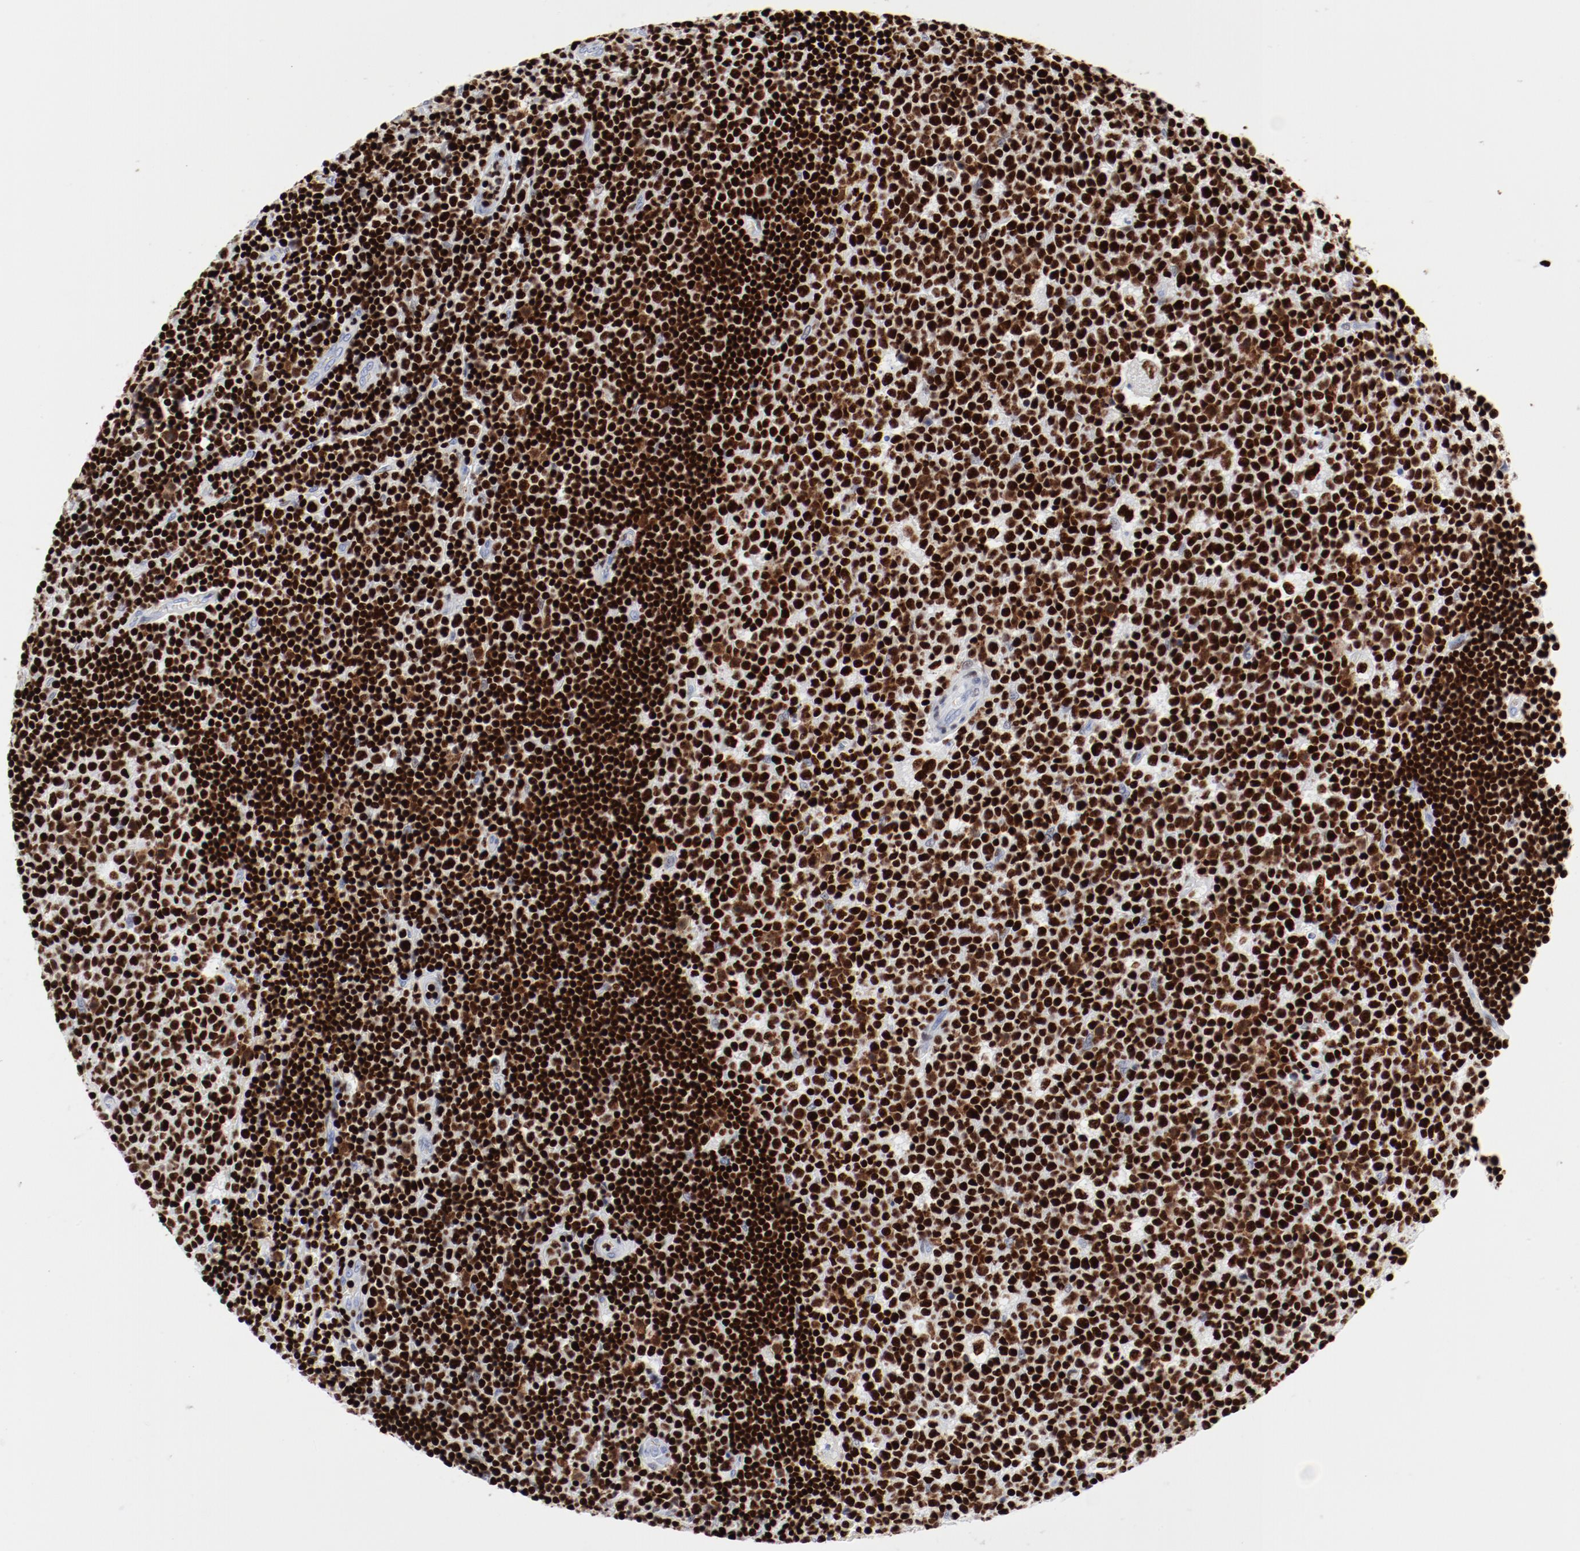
{"staining": {"intensity": "strong", "quantity": ">75%", "location": "nuclear"}, "tissue": "lymph node", "cell_type": "Germinal center cells", "image_type": "normal", "snomed": [{"axis": "morphology", "description": "Normal tissue, NOS"}, {"axis": "topography", "description": "Lymph node"}, {"axis": "topography", "description": "Salivary gland"}], "caption": "Immunohistochemistry photomicrograph of normal human lymph node stained for a protein (brown), which shows high levels of strong nuclear expression in about >75% of germinal center cells.", "gene": "SMARCC2", "patient": {"sex": "male", "age": 8}}